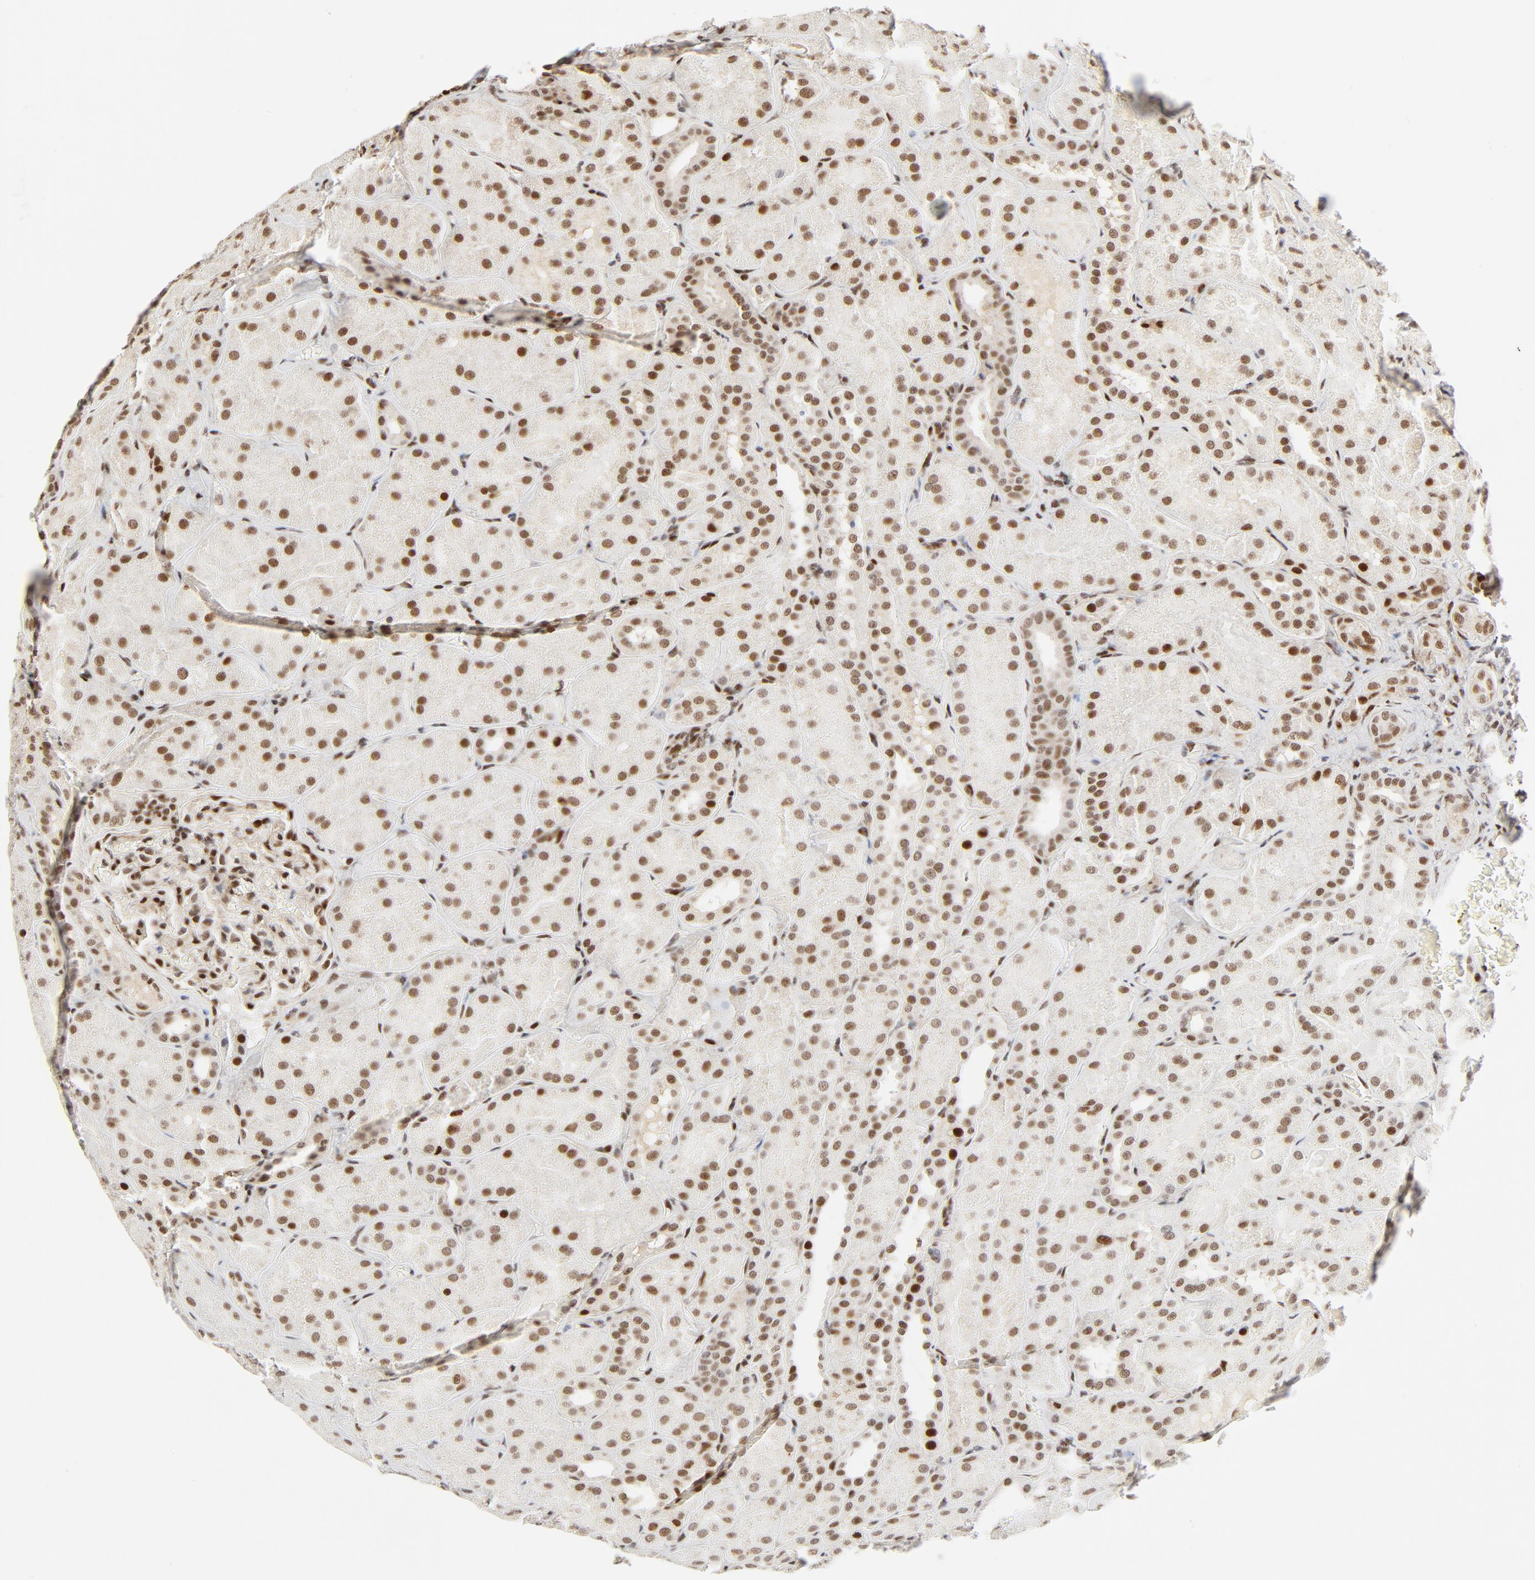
{"staining": {"intensity": "moderate", "quantity": ">75%", "location": "nuclear"}, "tissue": "kidney", "cell_type": "Cells in glomeruli", "image_type": "normal", "snomed": [{"axis": "morphology", "description": "Normal tissue, NOS"}, {"axis": "topography", "description": "Kidney"}], "caption": "Kidney stained with a brown dye demonstrates moderate nuclear positive positivity in about >75% of cells in glomeruli.", "gene": "GTF2I", "patient": {"sex": "male", "age": 28}}